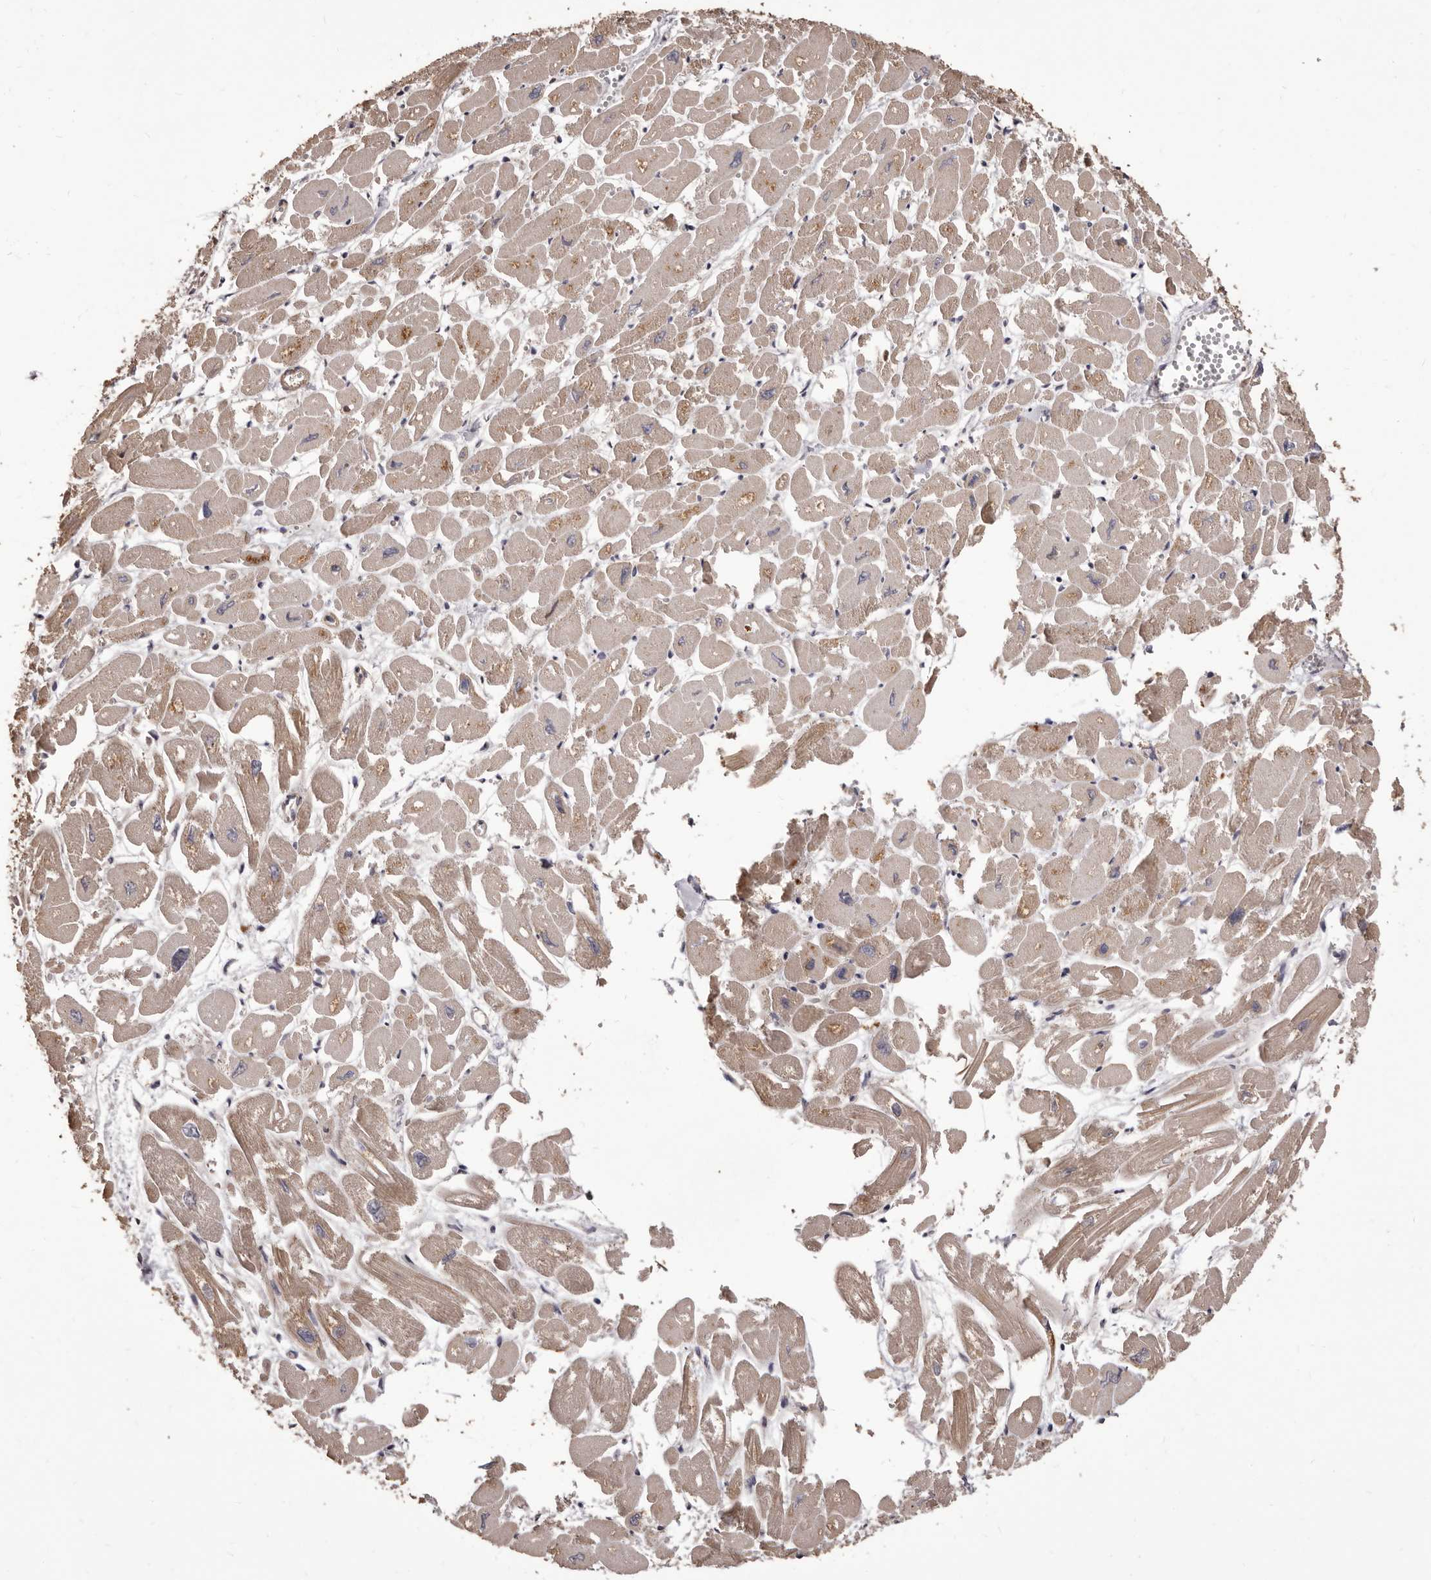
{"staining": {"intensity": "moderate", "quantity": "25%-75%", "location": "cytoplasmic/membranous"}, "tissue": "heart muscle", "cell_type": "Cardiomyocytes", "image_type": "normal", "snomed": [{"axis": "morphology", "description": "Normal tissue, NOS"}, {"axis": "topography", "description": "Heart"}], "caption": "Normal heart muscle displays moderate cytoplasmic/membranous expression in approximately 25%-75% of cardiomyocytes, visualized by immunohistochemistry. (brown staining indicates protein expression, while blue staining denotes nuclei).", "gene": "ALPK1", "patient": {"sex": "male", "age": 54}}